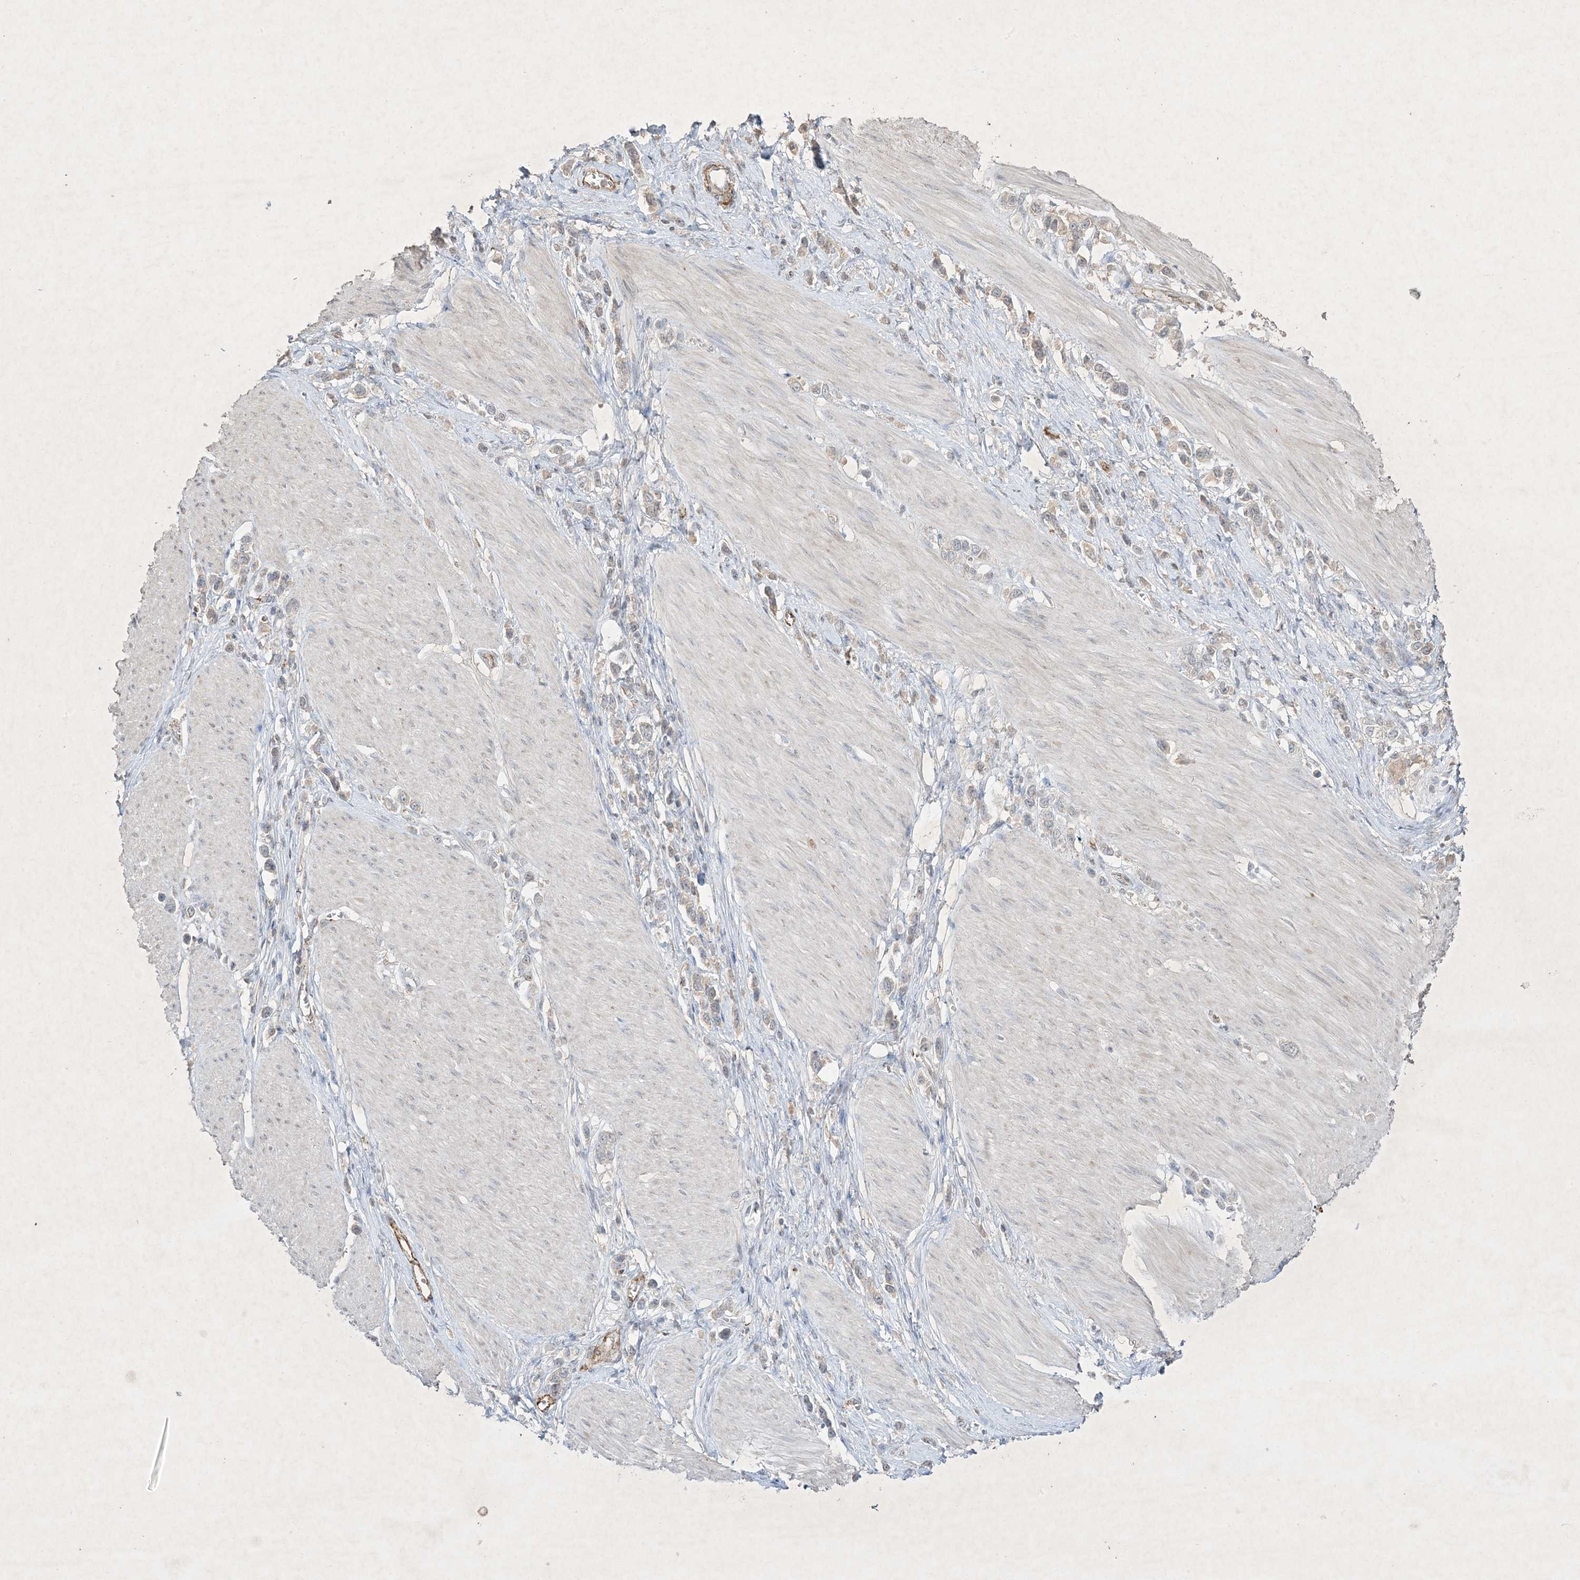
{"staining": {"intensity": "negative", "quantity": "none", "location": "none"}, "tissue": "stomach cancer", "cell_type": "Tumor cells", "image_type": "cancer", "snomed": [{"axis": "morphology", "description": "Adenocarcinoma, NOS"}, {"axis": "topography", "description": "Stomach"}], "caption": "High magnification brightfield microscopy of stomach cancer (adenocarcinoma) stained with DAB (3,3'-diaminobenzidine) (brown) and counterstained with hematoxylin (blue): tumor cells show no significant positivity.", "gene": "PRSS36", "patient": {"sex": "female", "age": 65}}